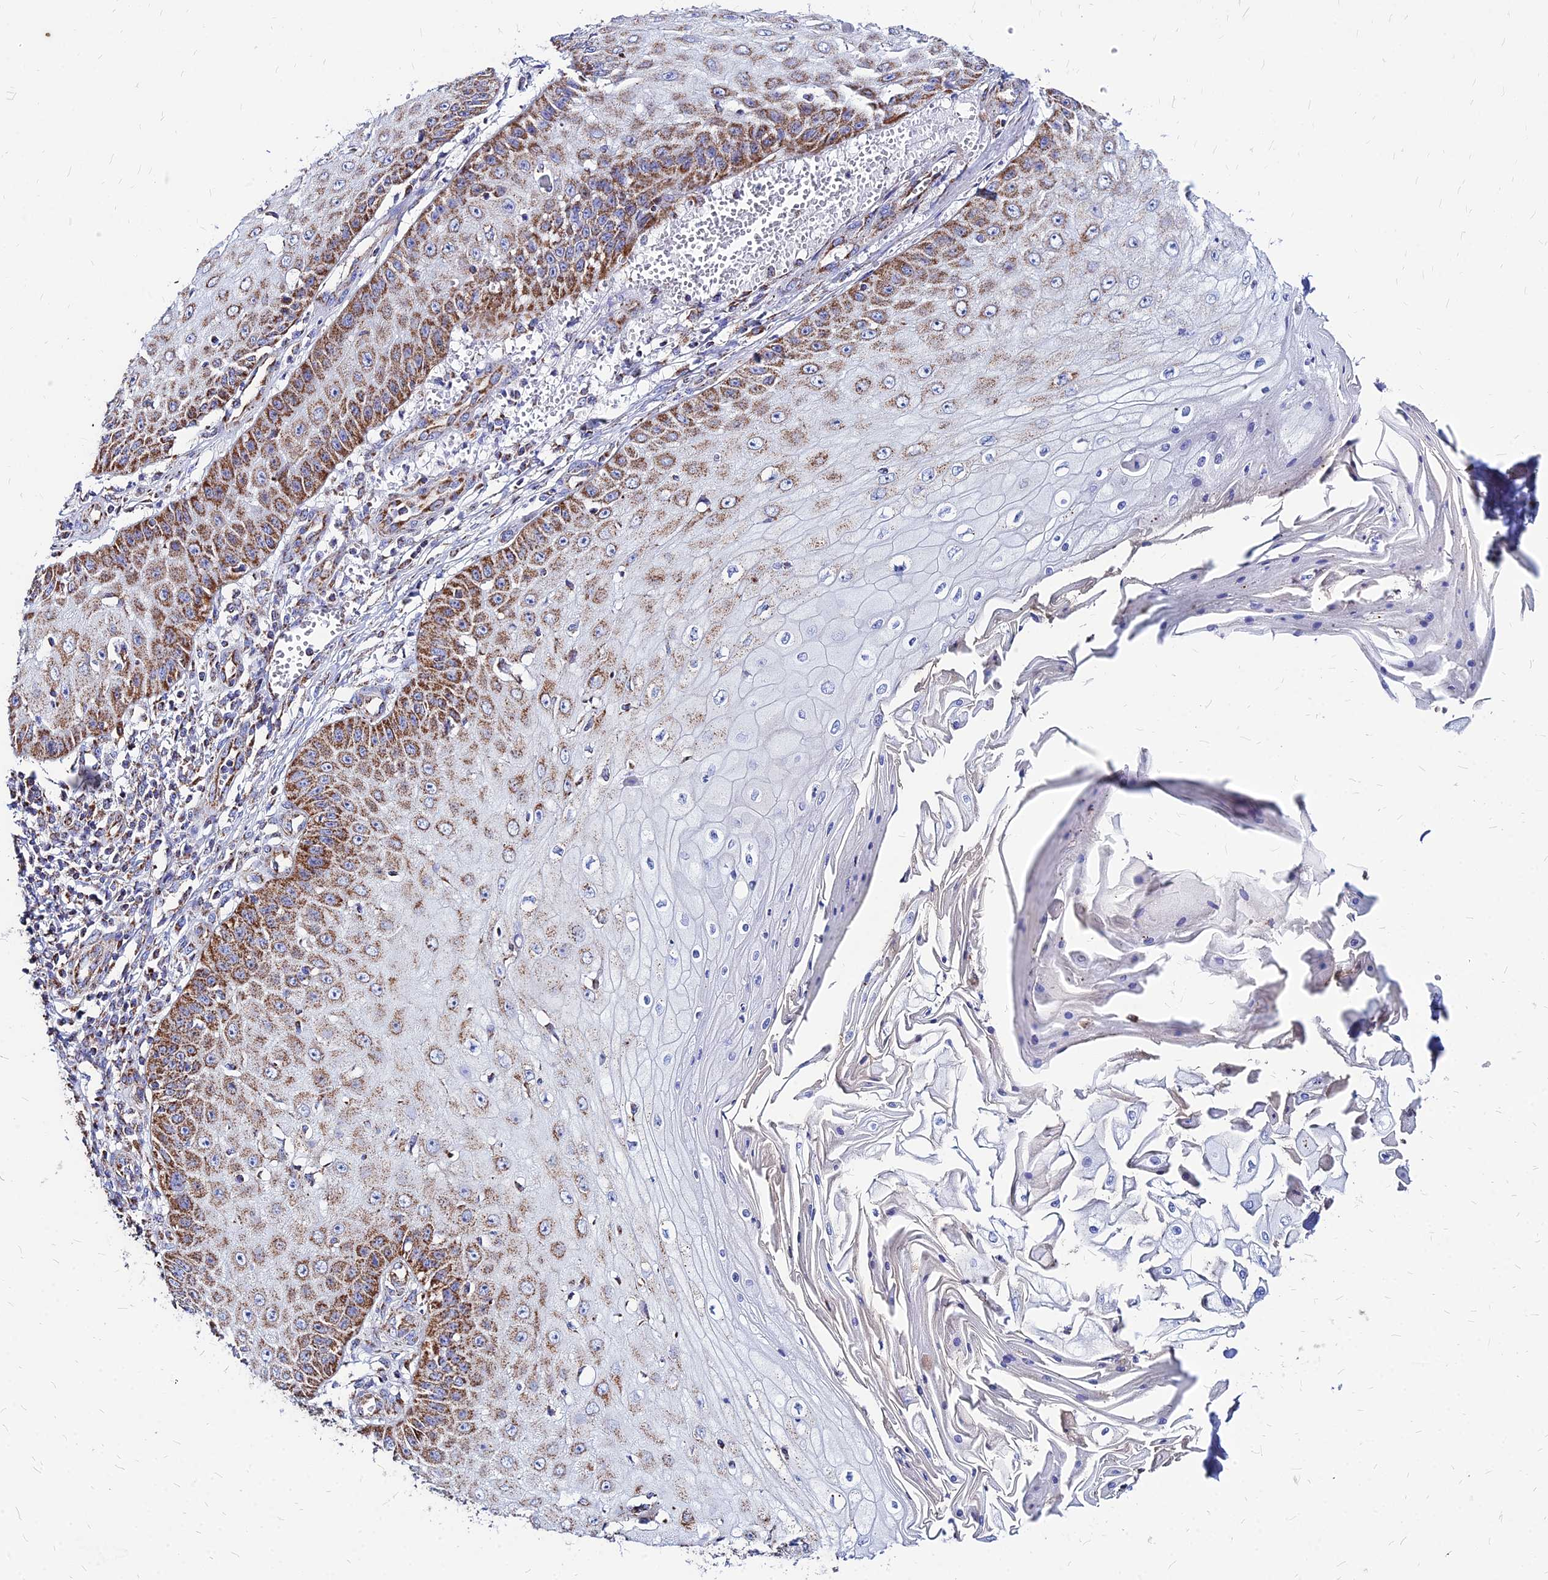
{"staining": {"intensity": "strong", "quantity": ">75%", "location": "cytoplasmic/membranous"}, "tissue": "skin cancer", "cell_type": "Tumor cells", "image_type": "cancer", "snomed": [{"axis": "morphology", "description": "Squamous cell carcinoma, NOS"}, {"axis": "topography", "description": "Skin"}], "caption": "Tumor cells display strong cytoplasmic/membranous staining in about >75% of cells in skin cancer.", "gene": "DLD", "patient": {"sex": "male", "age": 70}}